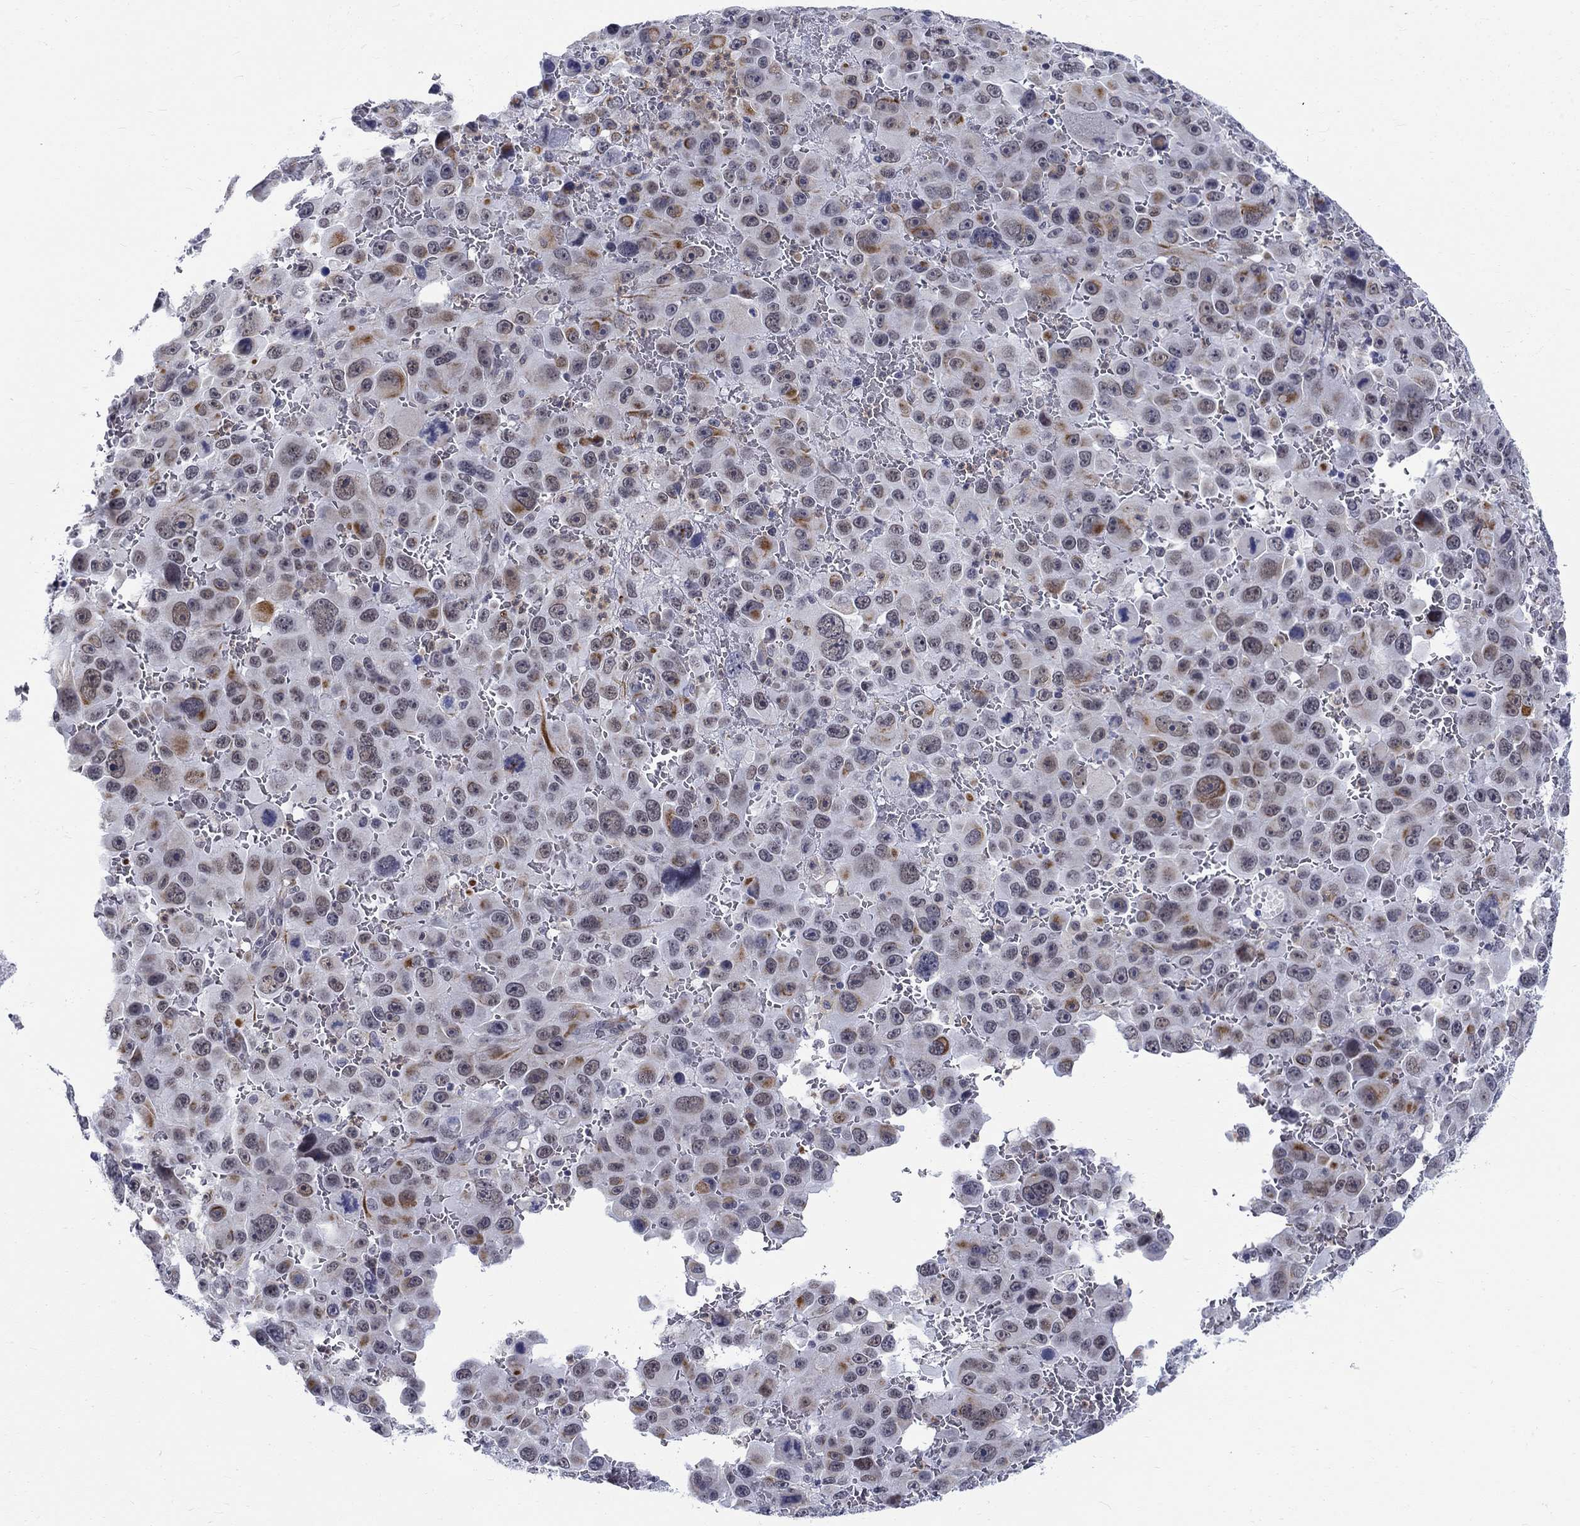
{"staining": {"intensity": "strong", "quantity": "<25%", "location": "cytoplasmic/membranous"}, "tissue": "melanoma", "cell_type": "Tumor cells", "image_type": "cancer", "snomed": [{"axis": "morphology", "description": "Malignant melanoma, NOS"}, {"axis": "topography", "description": "Skin"}], "caption": "Melanoma stained for a protein reveals strong cytoplasmic/membranous positivity in tumor cells. Nuclei are stained in blue.", "gene": "ST6GALNAC1", "patient": {"sex": "female", "age": 91}}